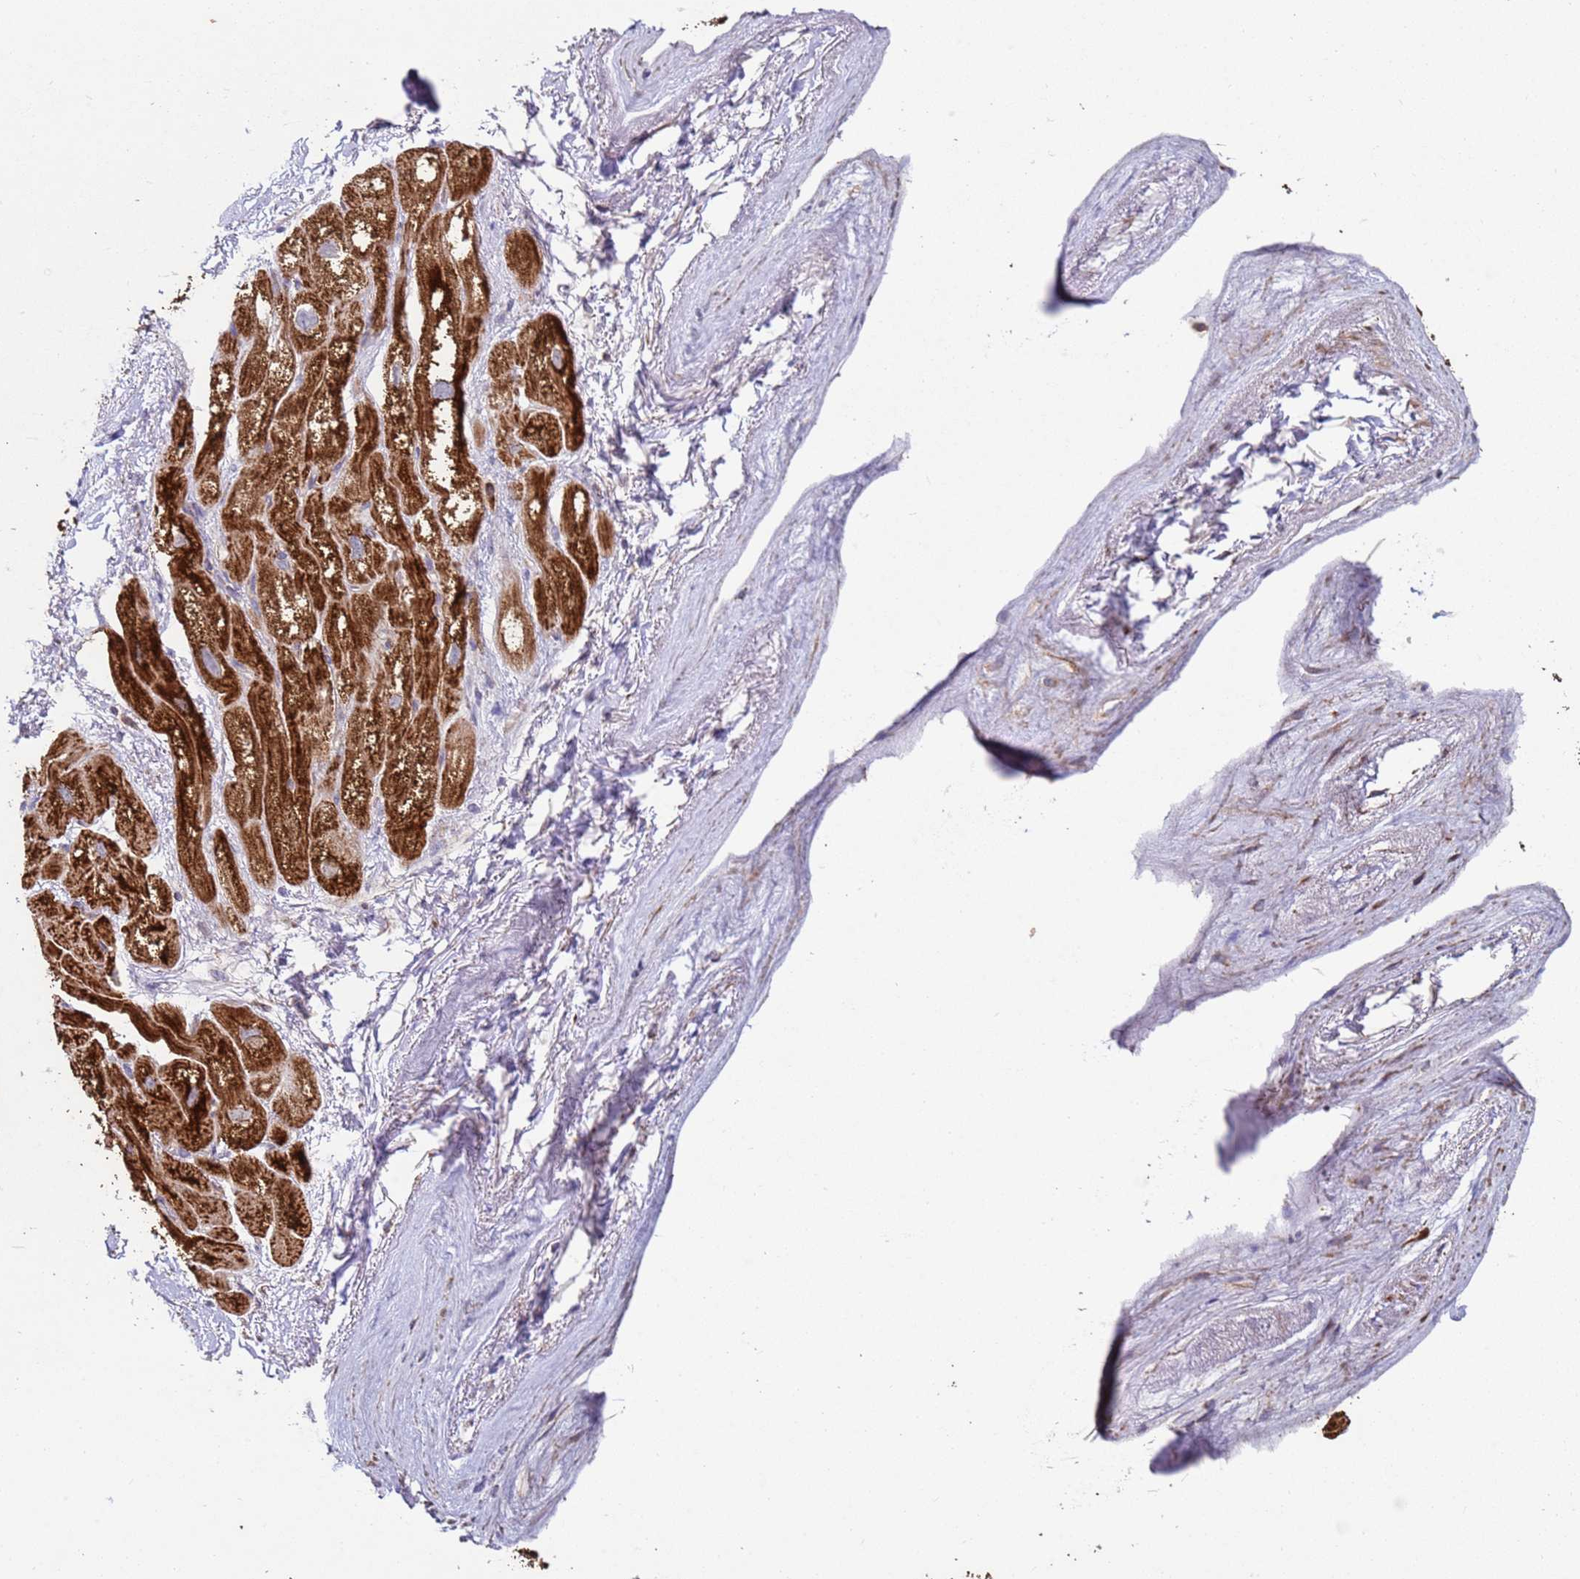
{"staining": {"intensity": "strong", "quantity": ">75%", "location": "cytoplasmic/membranous"}, "tissue": "heart muscle", "cell_type": "Cardiomyocytes", "image_type": "normal", "snomed": [{"axis": "morphology", "description": "Normal tissue, NOS"}, {"axis": "topography", "description": "Heart"}], "caption": "Immunohistochemical staining of unremarkable human heart muscle demonstrates >75% levels of strong cytoplasmic/membranous protein expression in approximately >75% of cardiomyocytes.", "gene": "FBXO33", "patient": {"sex": "male", "age": 50}}